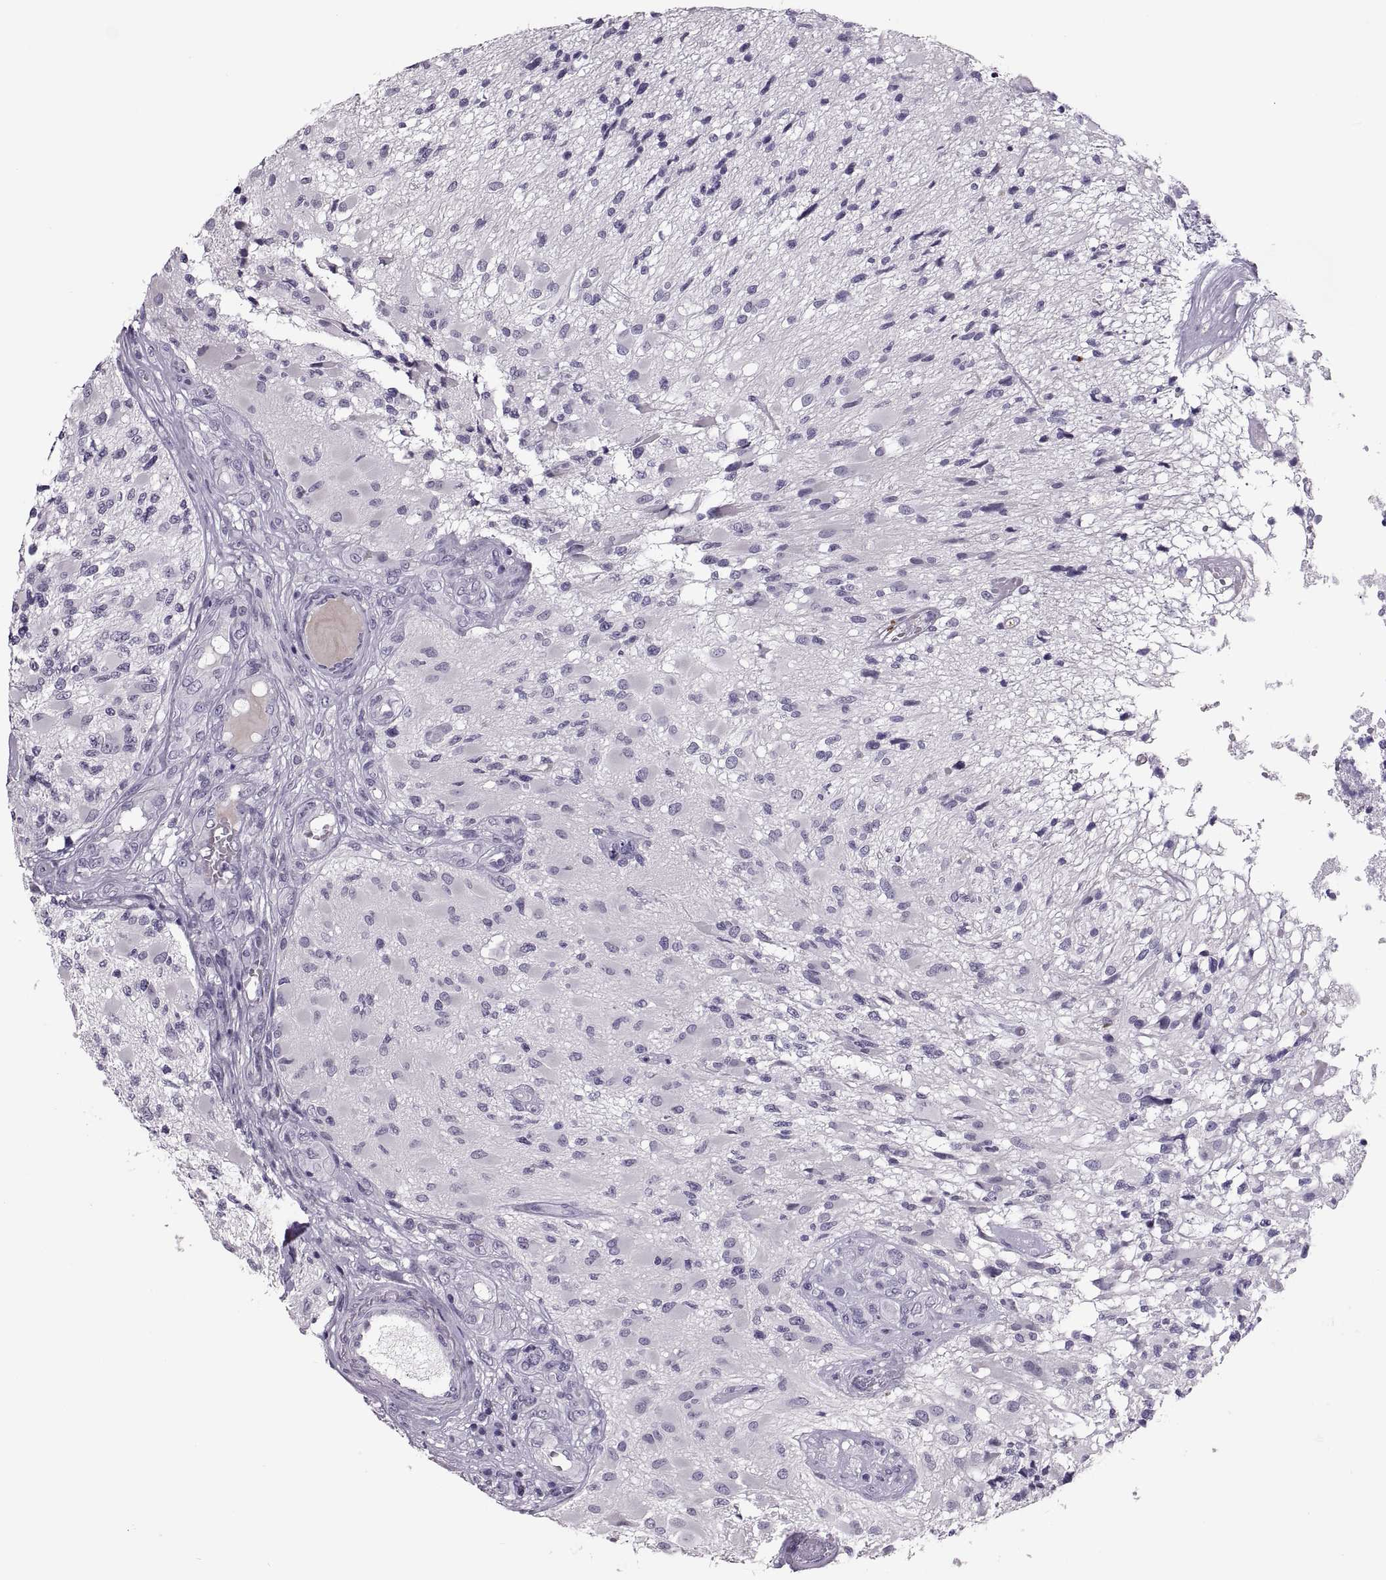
{"staining": {"intensity": "negative", "quantity": "none", "location": "none"}, "tissue": "glioma", "cell_type": "Tumor cells", "image_type": "cancer", "snomed": [{"axis": "morphology", "description": "Glioma, malignant, High grade"}, {"axis": "topography", "description": "Brain"}], "caption": "DAB (3,3'-diaminobenzidine) immunohistochemical staining of glioma demonstrates no significant staining in tumor cells. The staining was performed using DAB to visualize the protein expression in brown, while the nuclei were stained in blue with hematoxylin (Magnification: 20x).", "gene": "QRICH2", "patient": {"sex": "female", "age": 63}}